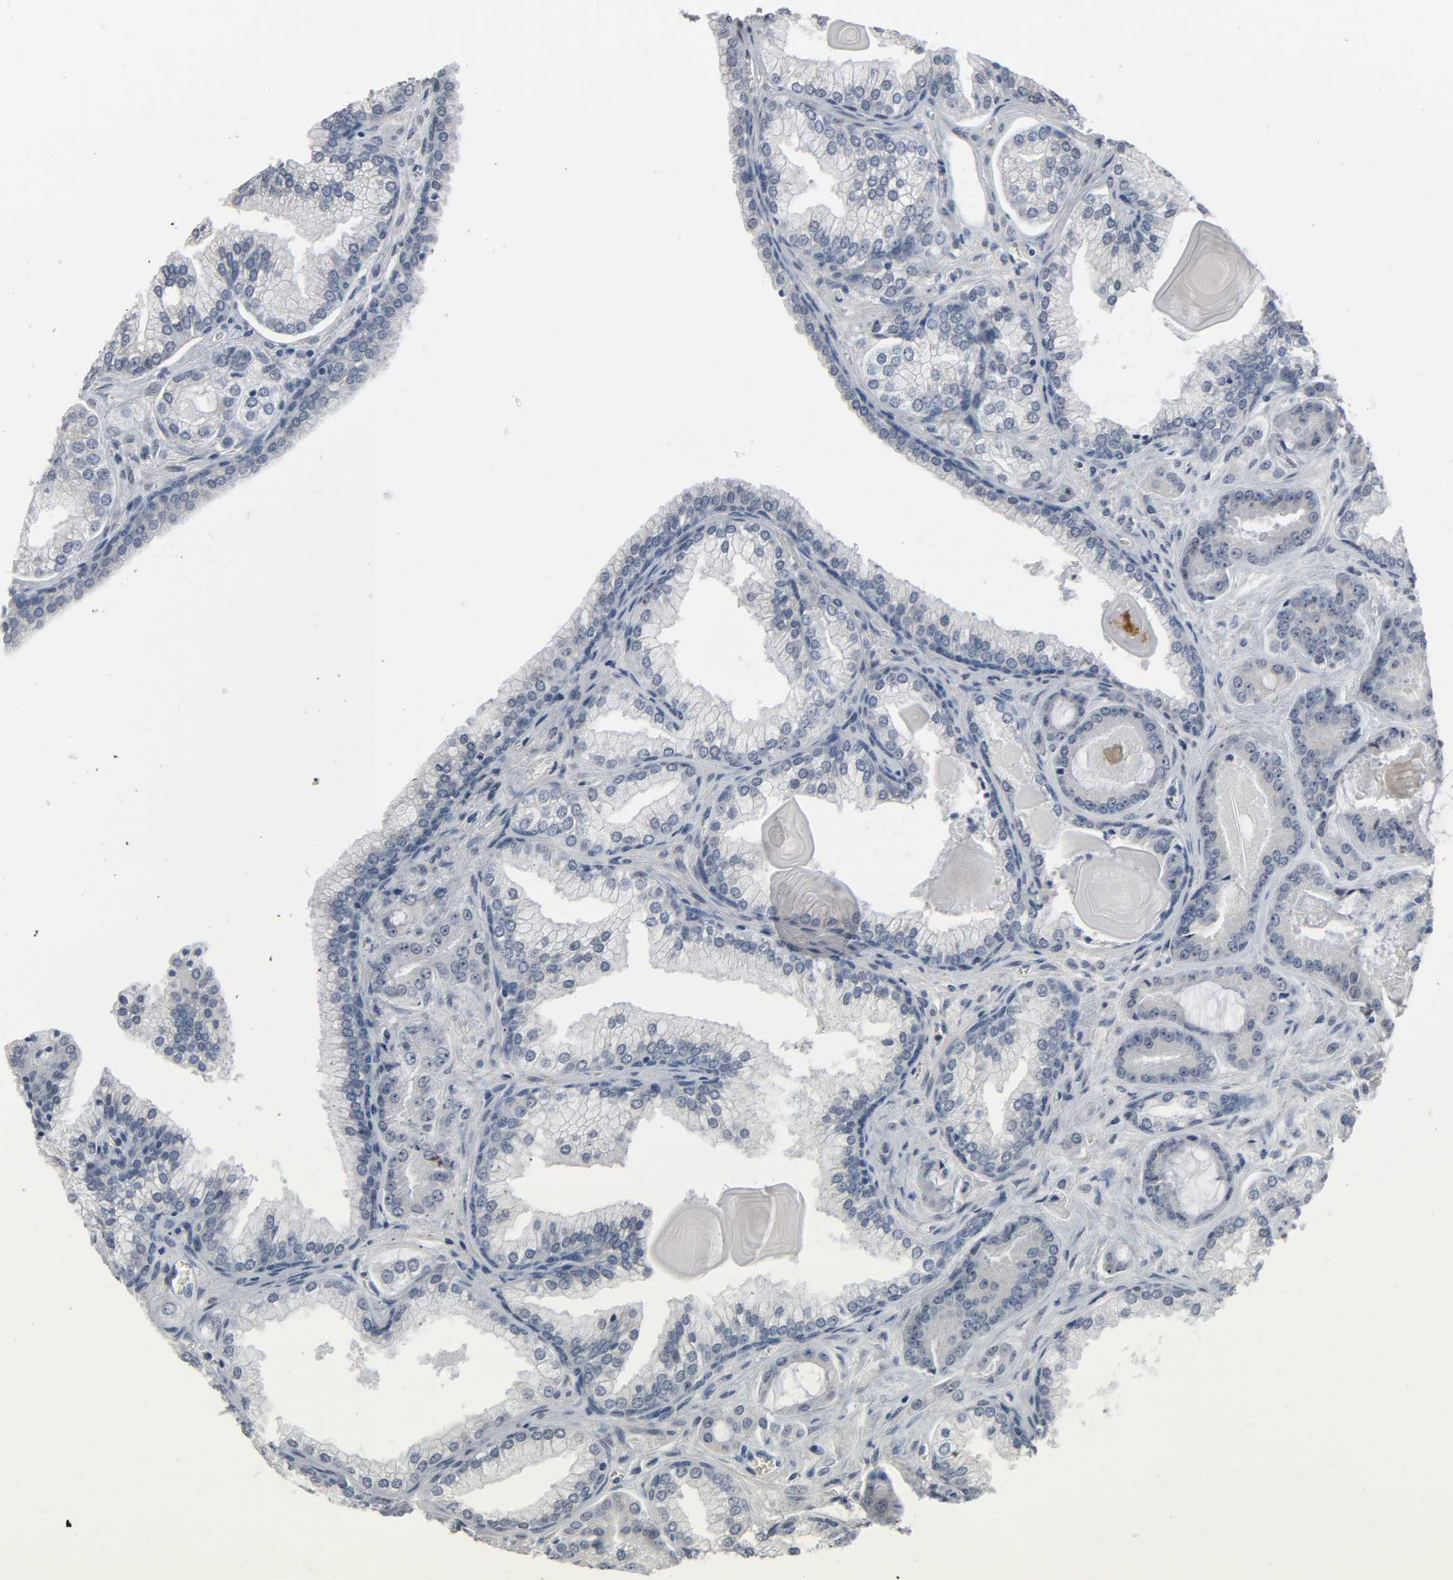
{"staining": {"intensity": "negative", "quantity": "none", "location": "none"}, "tissue": "prostate cancer", "cell_type": "Tumor cells", "image_type": "cancer", "snomed": [{"axis": "morphology", "description": "Adenocarcinoma, Low grade"}, {"axis": "topography", "description": "Prostate"}], "caption": "Immunohistochemical staining of prostate low-grade adenocarcinoma exhibits no significant expression in tumor cells.", "gene": "ACSS2", "patient": {"sex": "male", "age": 59}}